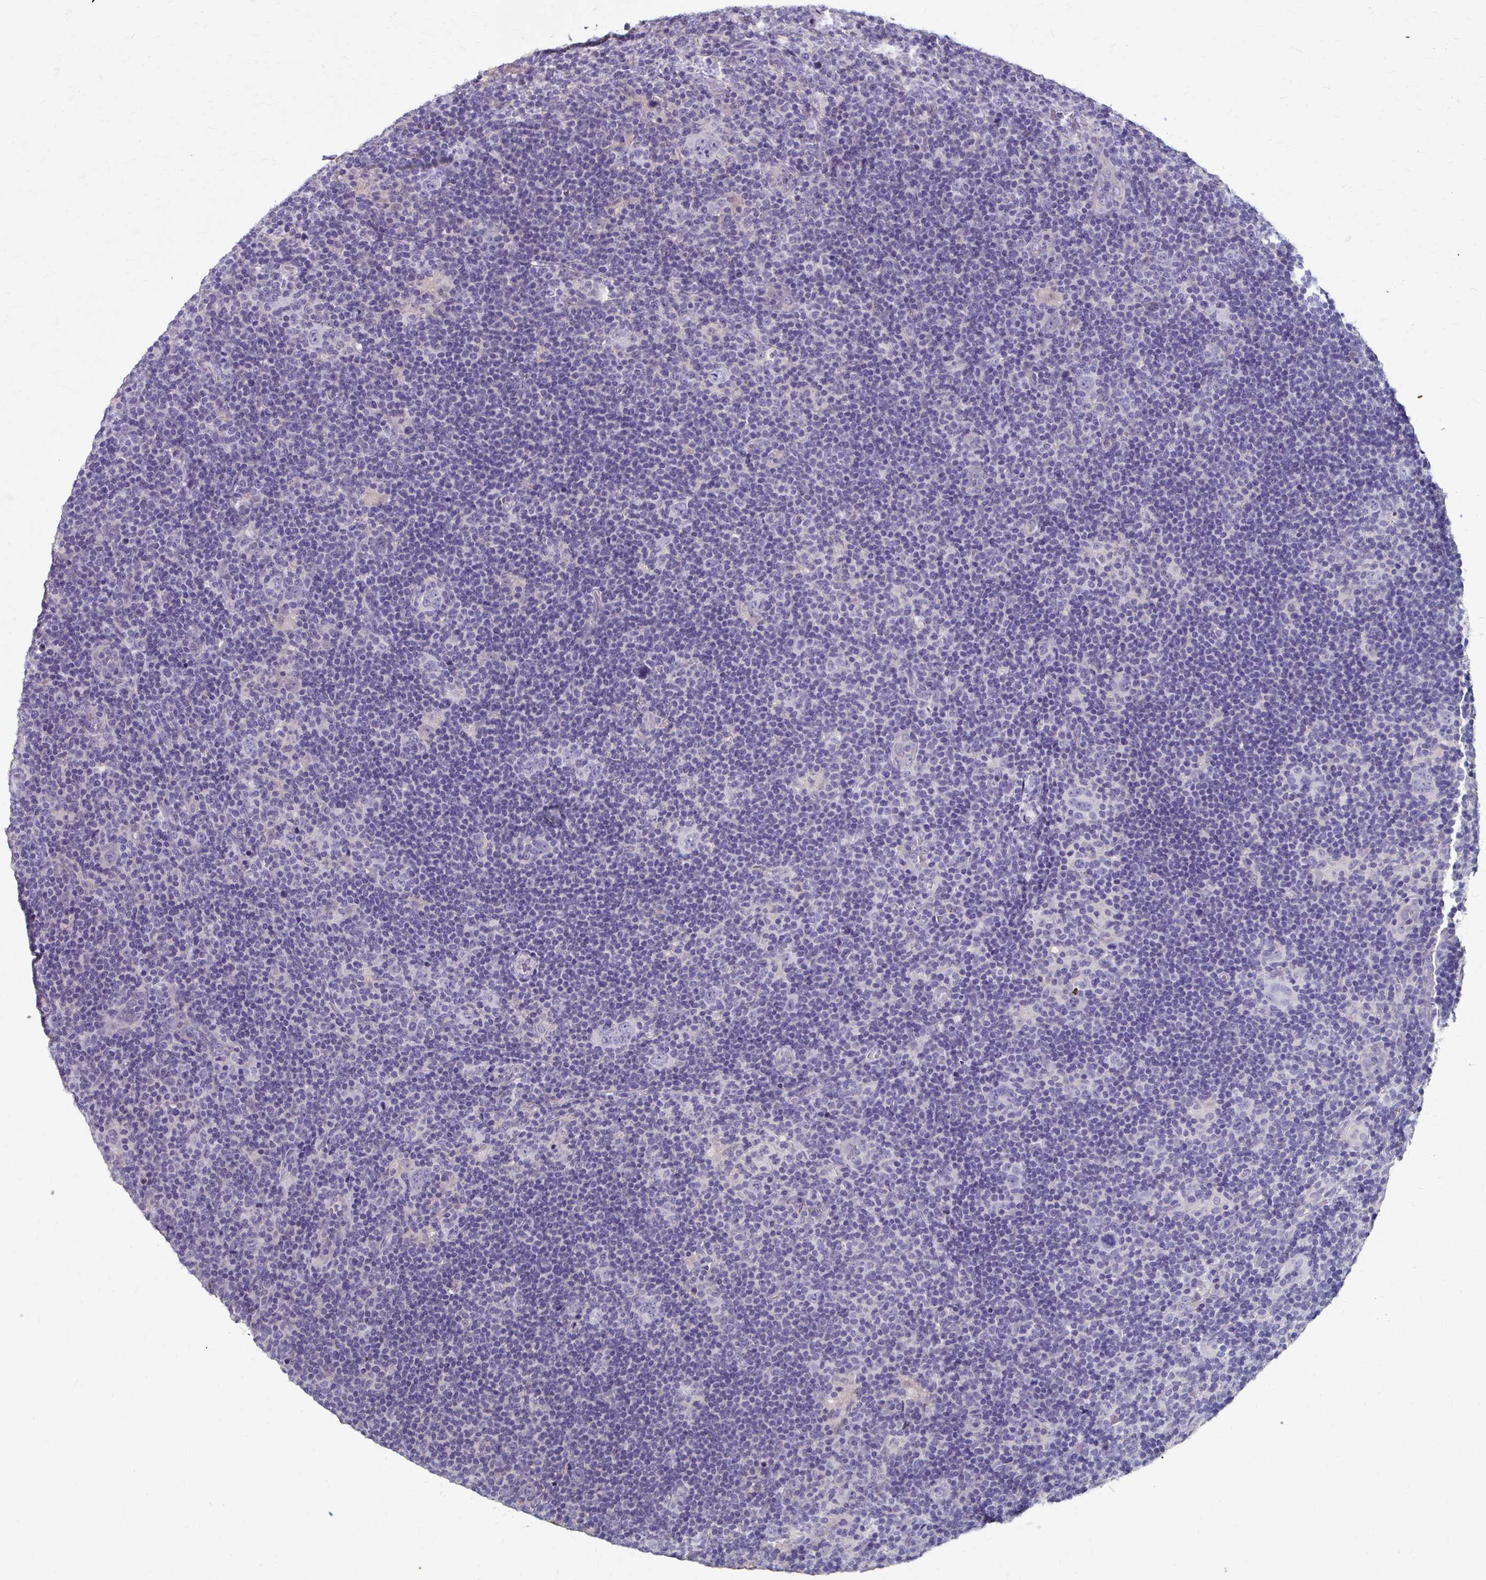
{"staining": {"intensity": "negative", "quantity": "none", "location": "none"}, "tissue": "lymphoma", "cell_type": "Tumor cells", "image_type": "cancer", "snomed": [{"axis": "morphology", "description": "Hodgkin's disease, NOS"}, {"axis": "topography", "description": "Lymph node"}], "caption": "An image of lymphoma stained for a protein reveals no brown staining in tumor cells.", "gene": "KLHL24", "patient": {"sex": "female", "age": 57}}